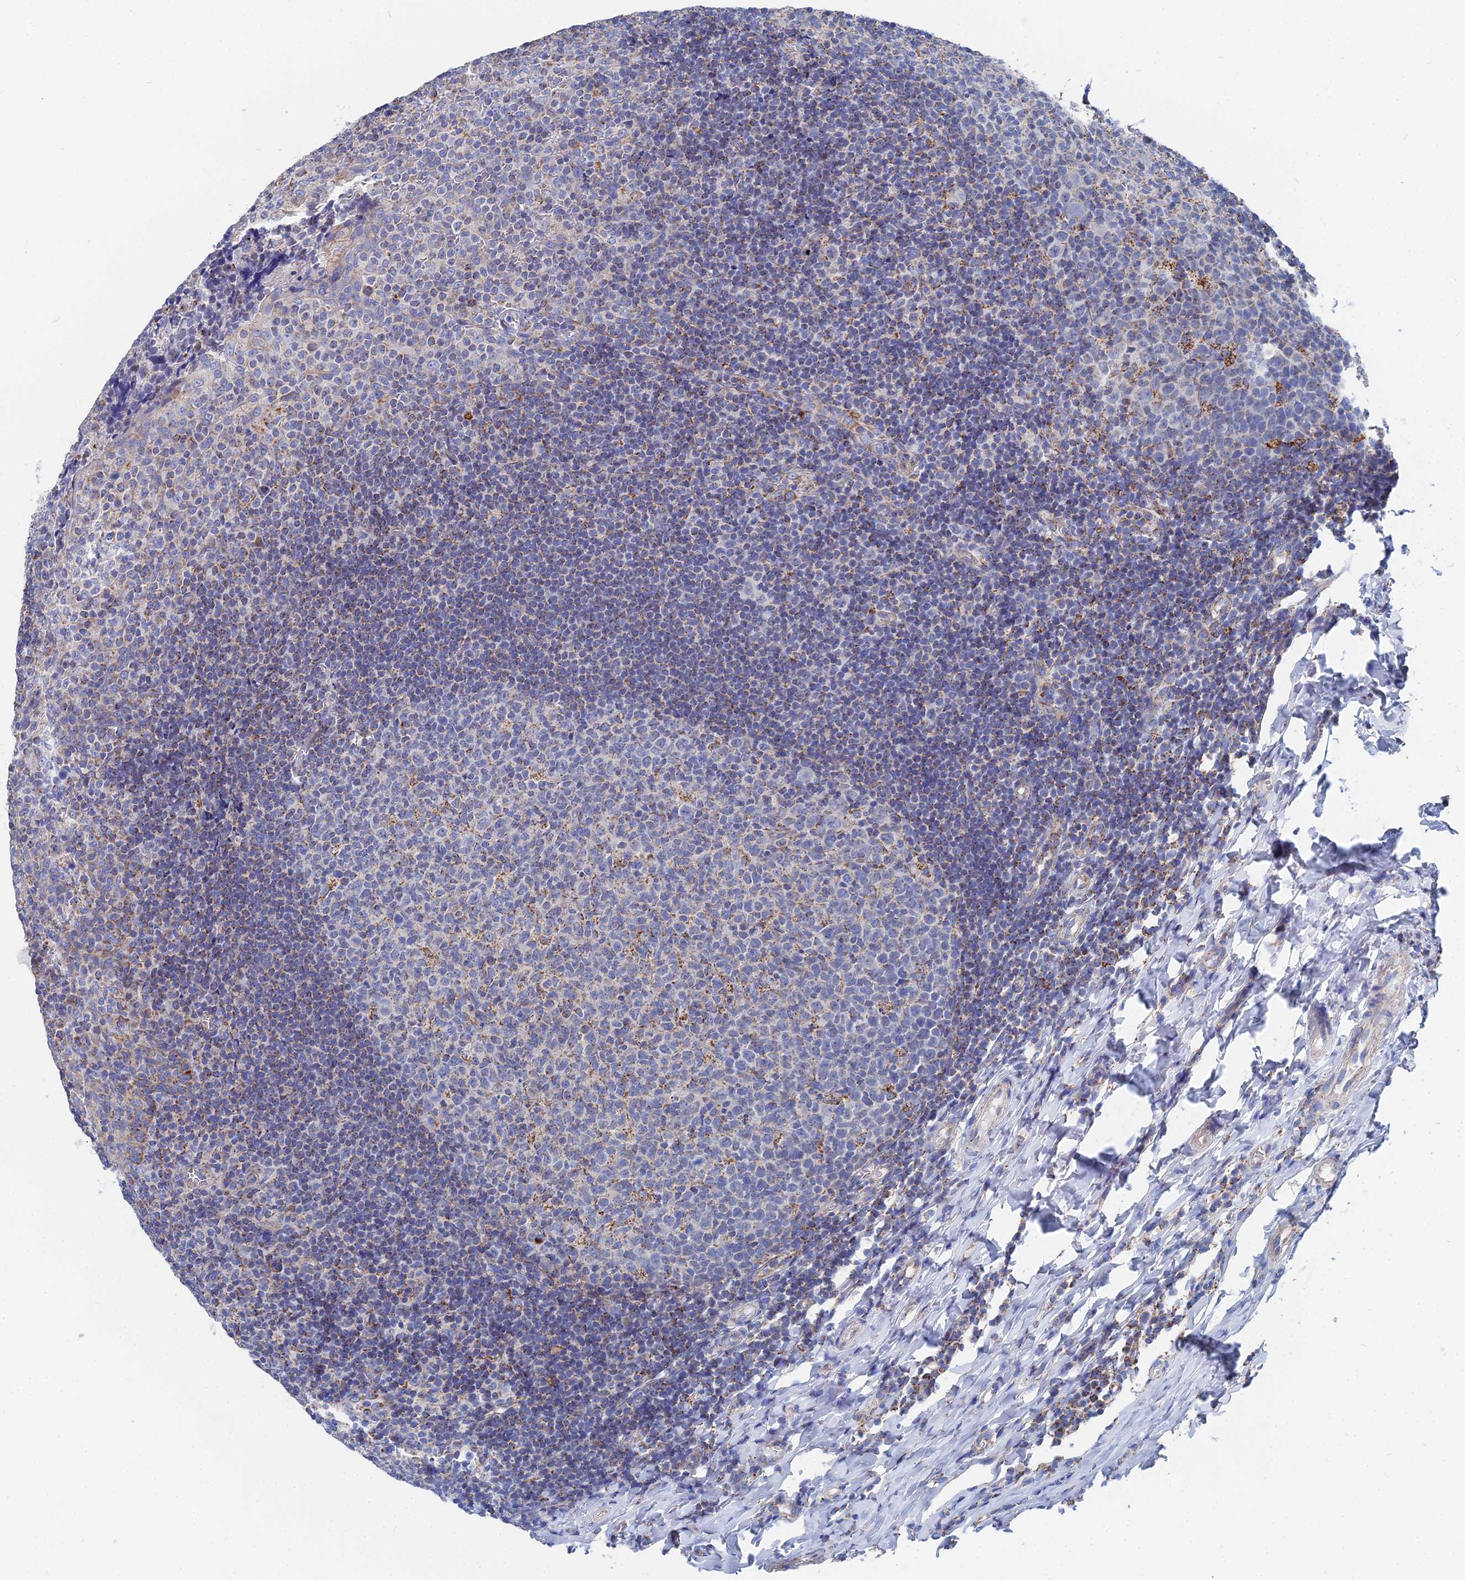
{"staining": {"intensity": "negative", "quantity": "none", "location": "none"}, "tissue": "tonsil", "cell_type": "Germinal center cells", "image_type": "normal", "snomed": [{"axis": "morphology", "description": "Normal tissue, NOS"}, {"axis": "topography", "description": "Tonsil"}], "caption": "Immunohistochemistry (IHC) photomicrograph of unremarkable tonsil stained for a protein (brown), which reveals no expression in germinal center cells.", "gene": "IFT80", "patient": {"sex": "female", "age": 19}}